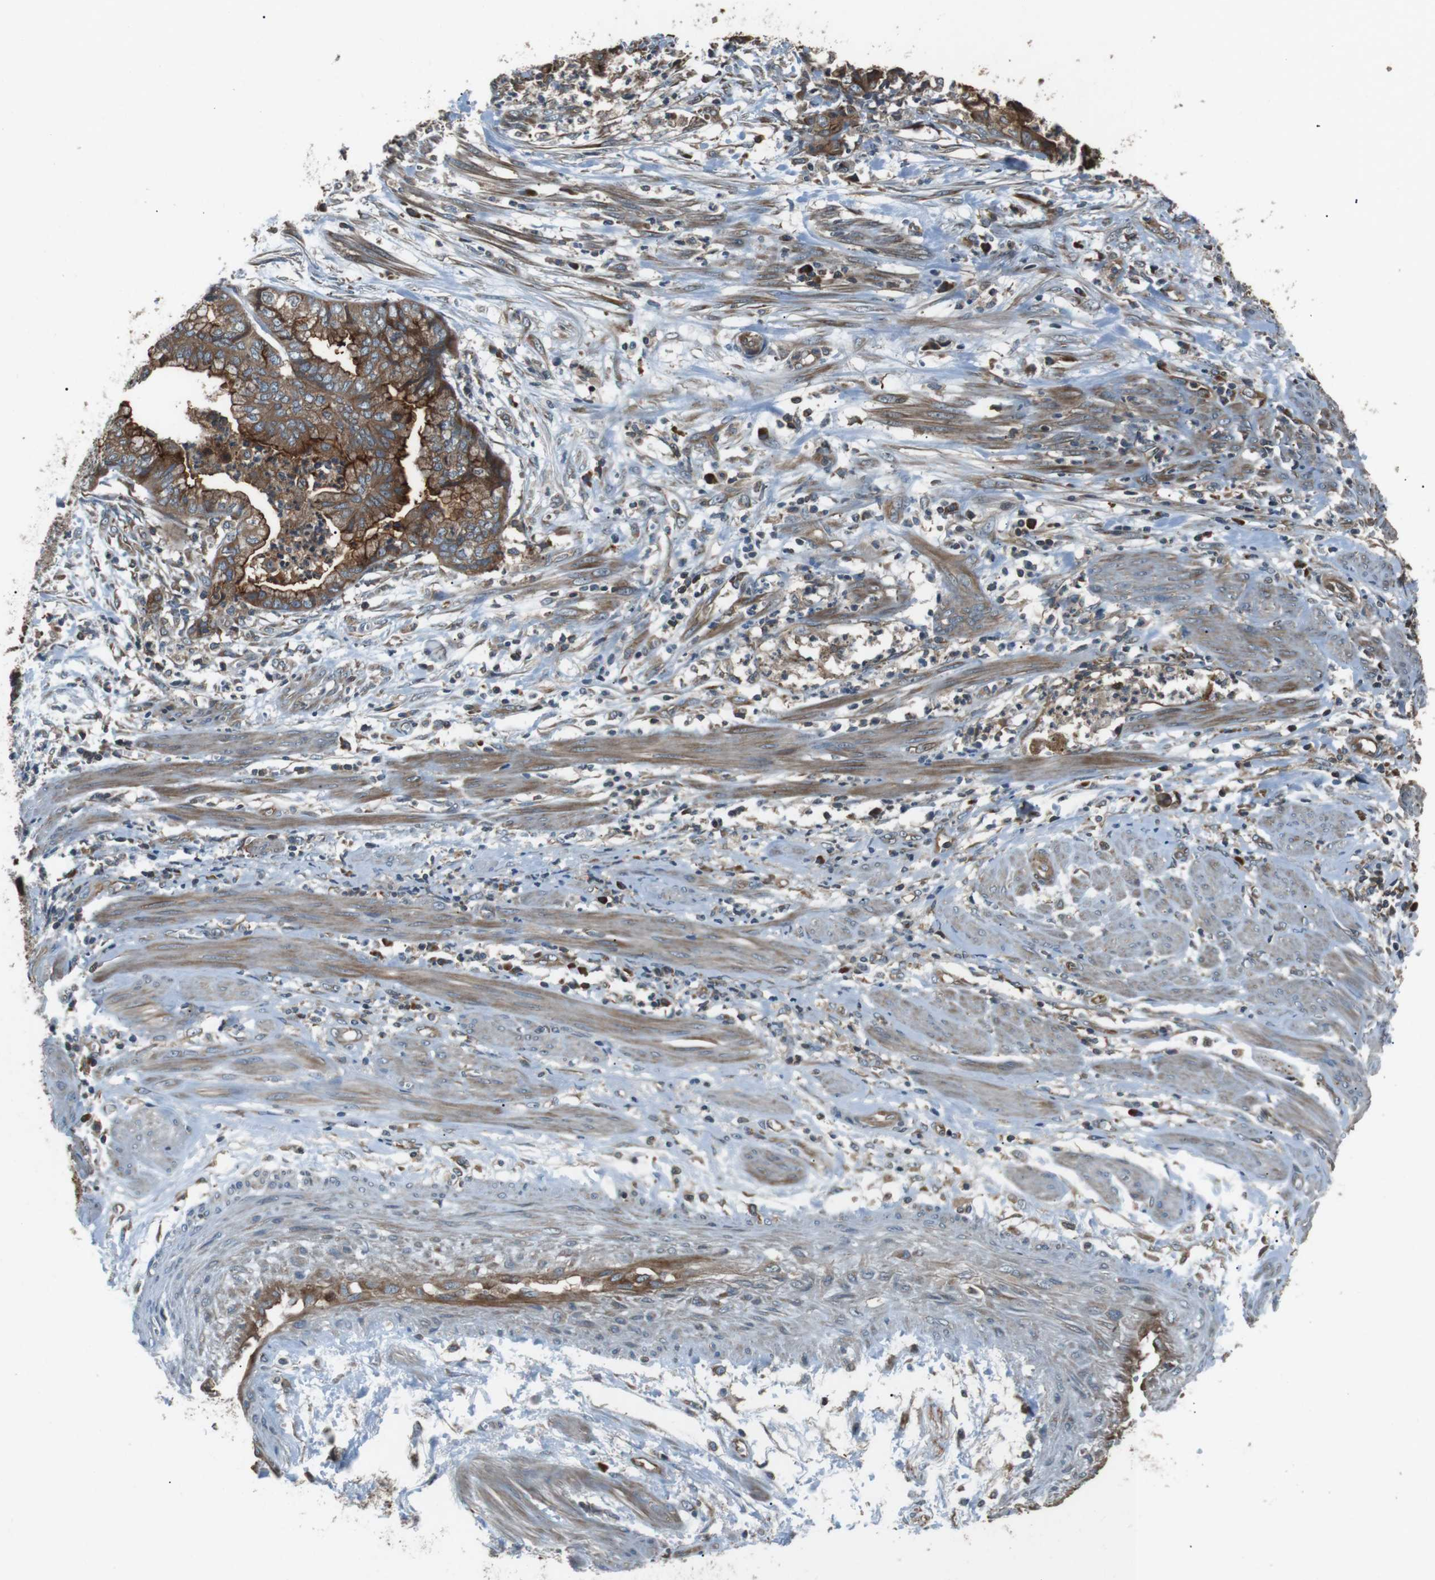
{"staining": {"intensity": "moderate", "quantity": ">75%", "location": "cytoplasmic/membranous"}, "tissue": "endometrial cancer", "cell_type": "Tumor cells", "image_type": "cancer", "snomed": [{"axis": "morphology", "description": "Necrosis, NOS"}, {"axis": "morphology", "description": "Adenocarcinoma, NOS"}, {"axis": "topography", "description": "Endometrium"}], "caption": "This image shows endometrial adenocarcinoma stained with IHC to label a protein in brown. The cytoplasmic/membranous of tumor cells show moderate positivity for the protein. Nuclei are counter-stained blue.", "gene": "GPR161", "patient": {"sex": "female", "age": 79}}